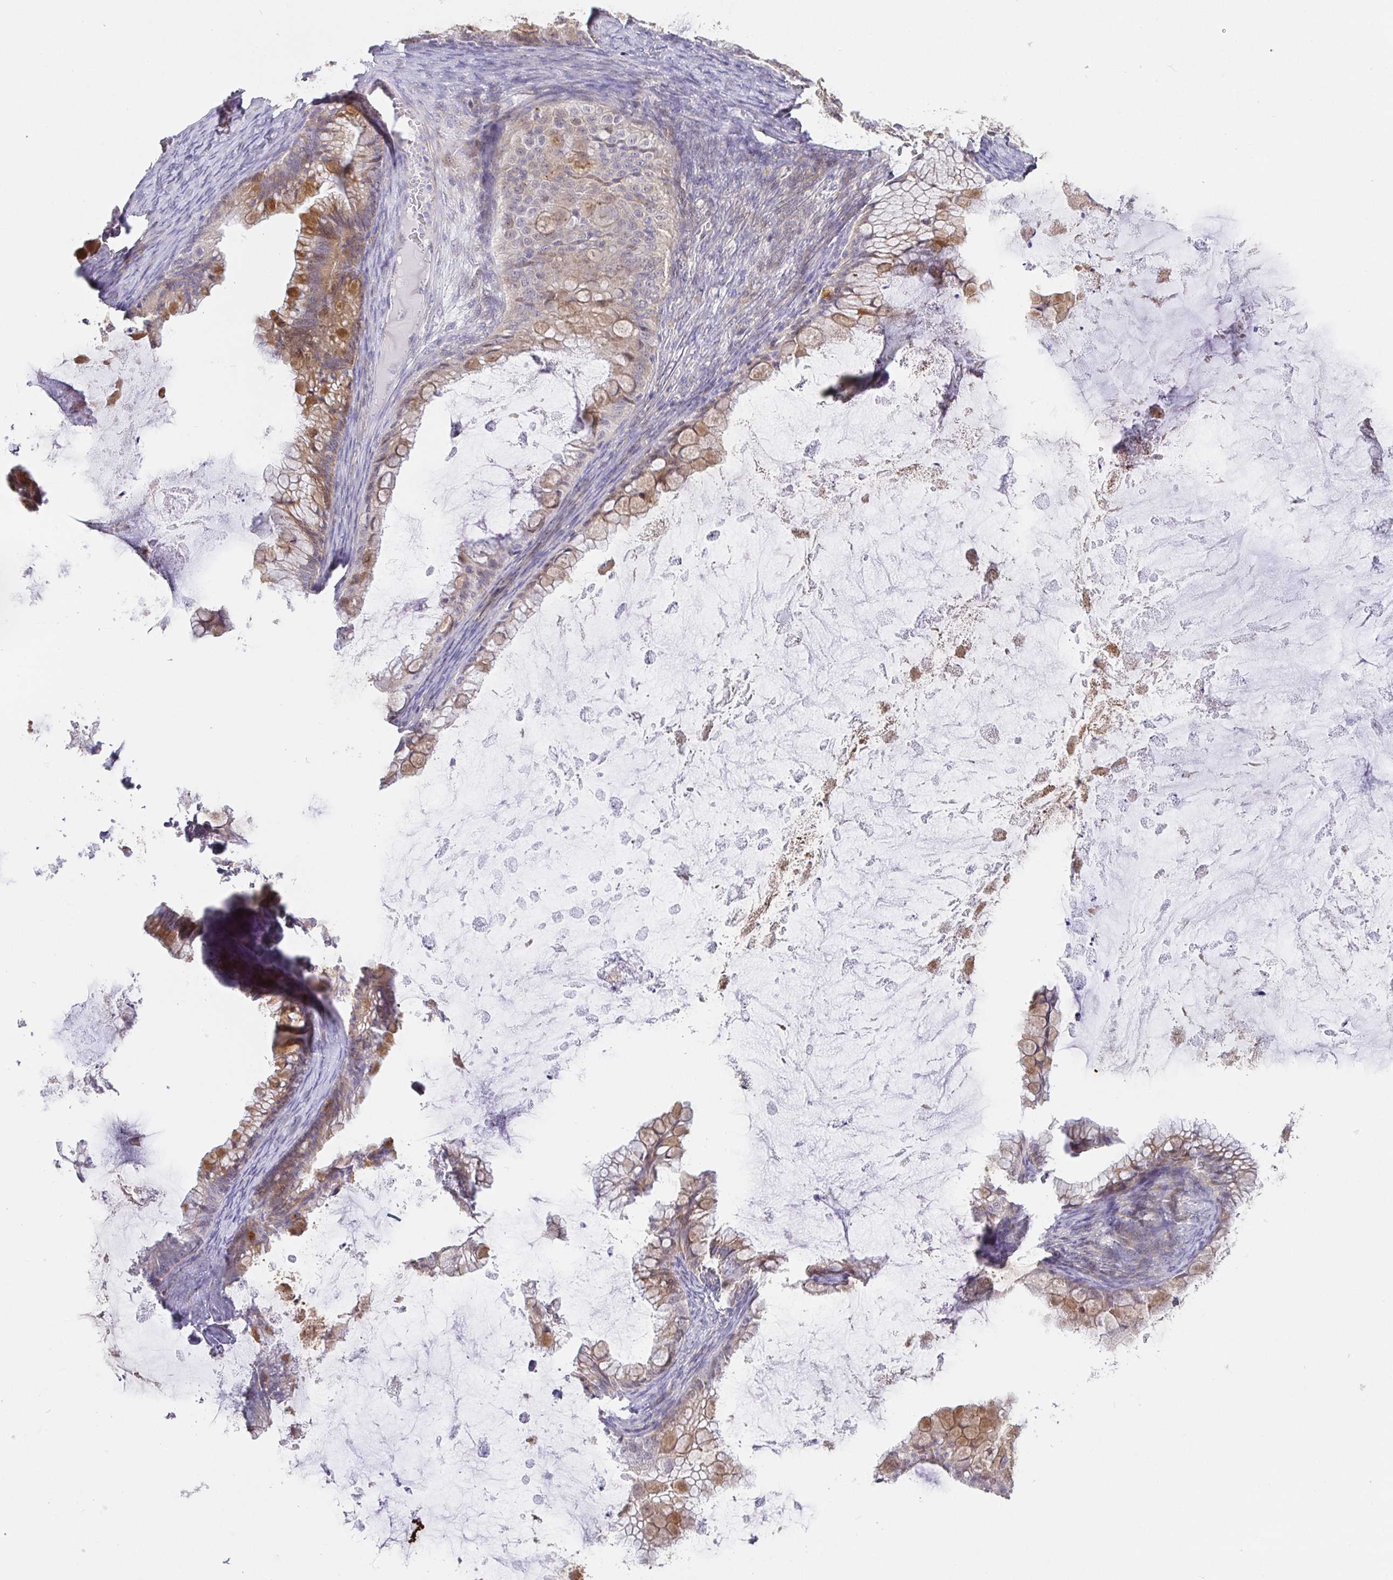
{"staining": {"intensity": "moderate", "quantity": ">75%", "location": "cytoplasmic/membranous"}, "tissue": "ovarian cancer", "cell_type": "Tumor cells", "image_type": "cancer", "snomed": [{"axis": "morphology", "description": "Cystadenocarcinoma, mucinous, NOS"}, {"axis": "topography", "description": "Ovary"}], "caption": "Ovarian cancer was stained to show a protein in brown. There is medium levels of moderate cytoplasmic/membranous staining in about >75% of tumor cells.", "gene": "ZDHHC11", "patient": {"sex": "female", "age": 35}}